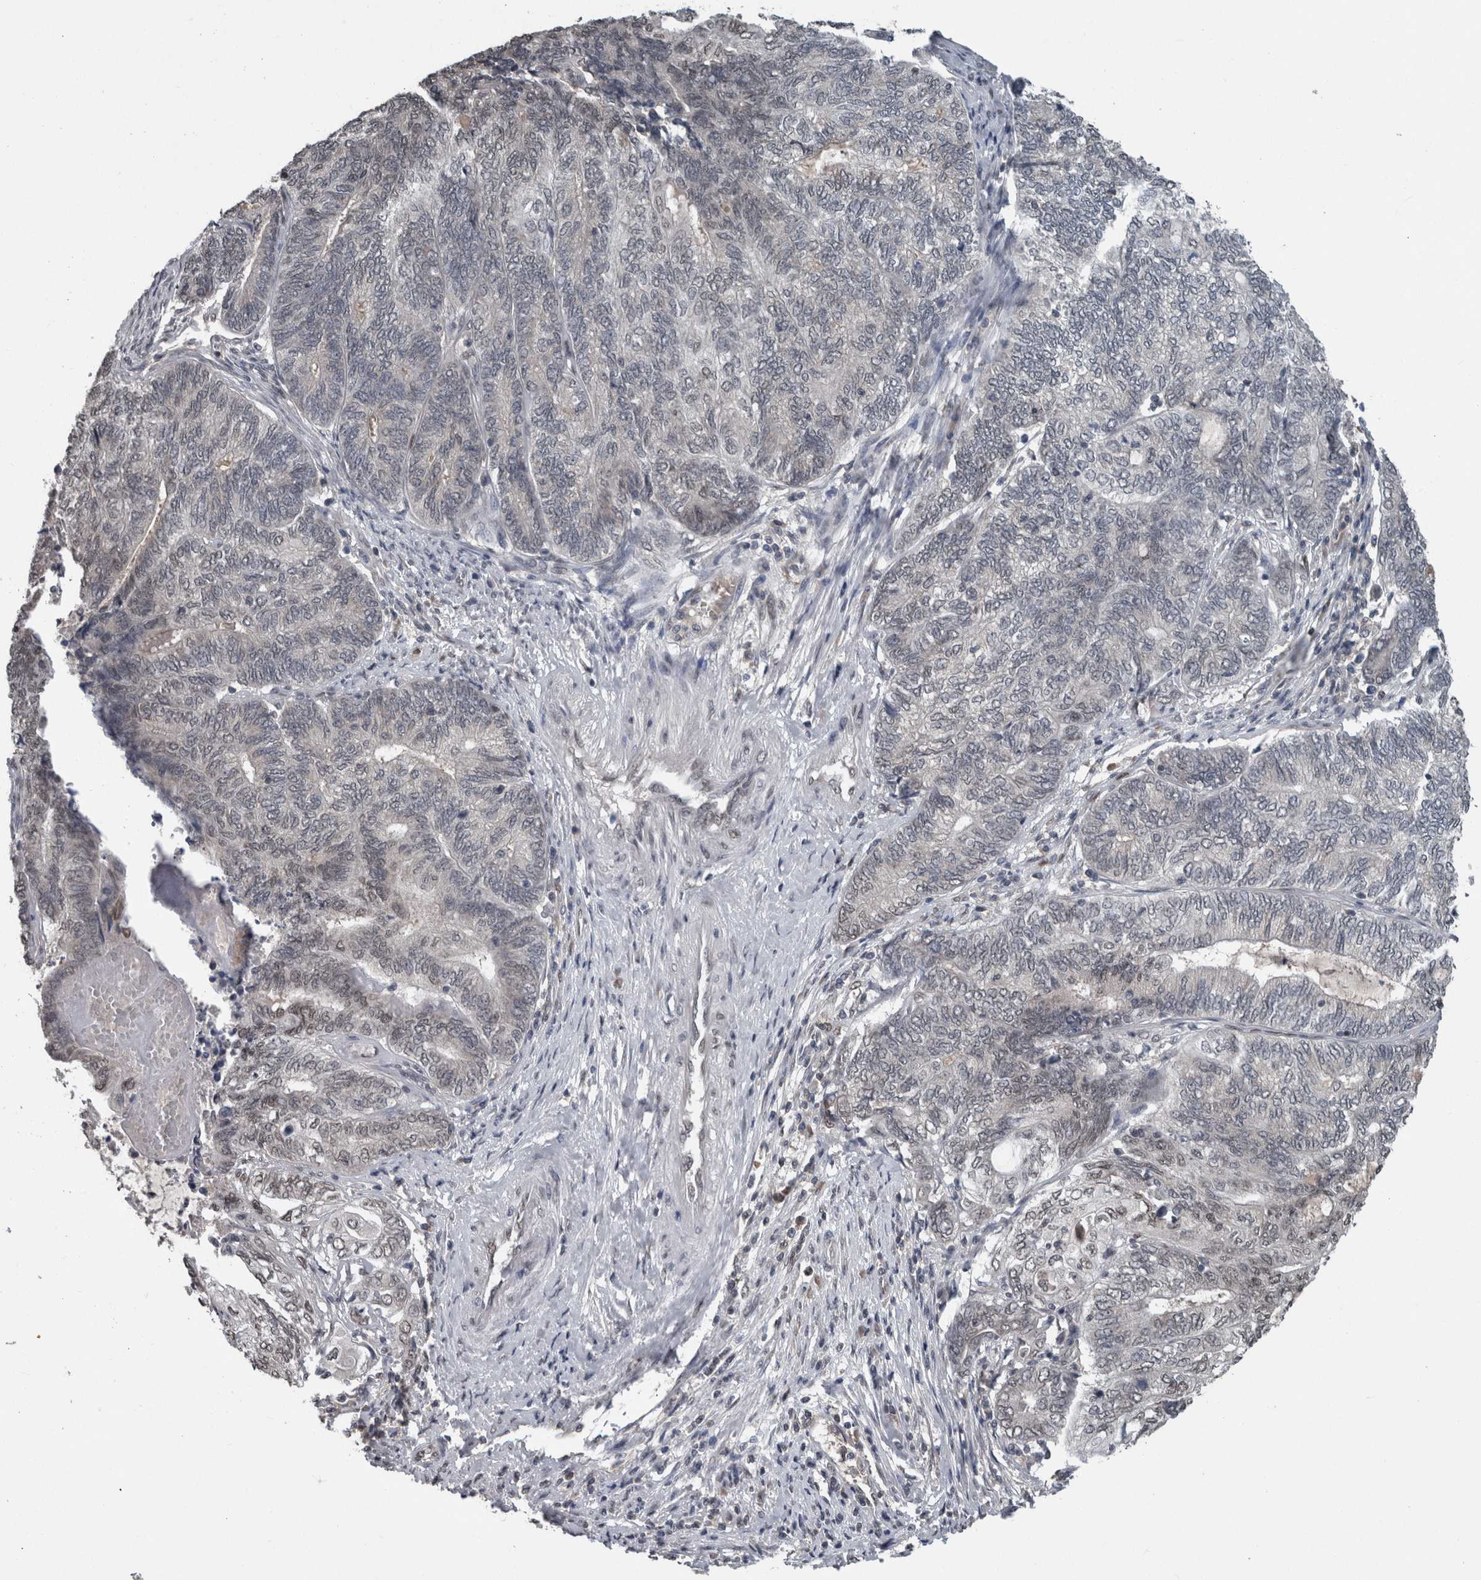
{"staining": {"intensity": "negative", "quantity": "none", "location": "none"}, "tissue": "endometrial cancer", "cell_type": "Tumor cells", "image_type": "cancer", "snomed": [{"axis": "morphology", "description": "Adenocarcinoma, NOS"}, {"axis": "topography", "description": "Uterus"}, {"axis": "topography", "description": "Endometrium"}], "caption": "Tumor cells are negative for protein expression in human endometrial cancer. The staining was performed using DAB to visualize the protein expression in brown, while the nuclei were stained in blue with hematoxylin (Magnification: 20x).", "gene": "MAFF", "patient": {"sex": "female", "age": 70}}